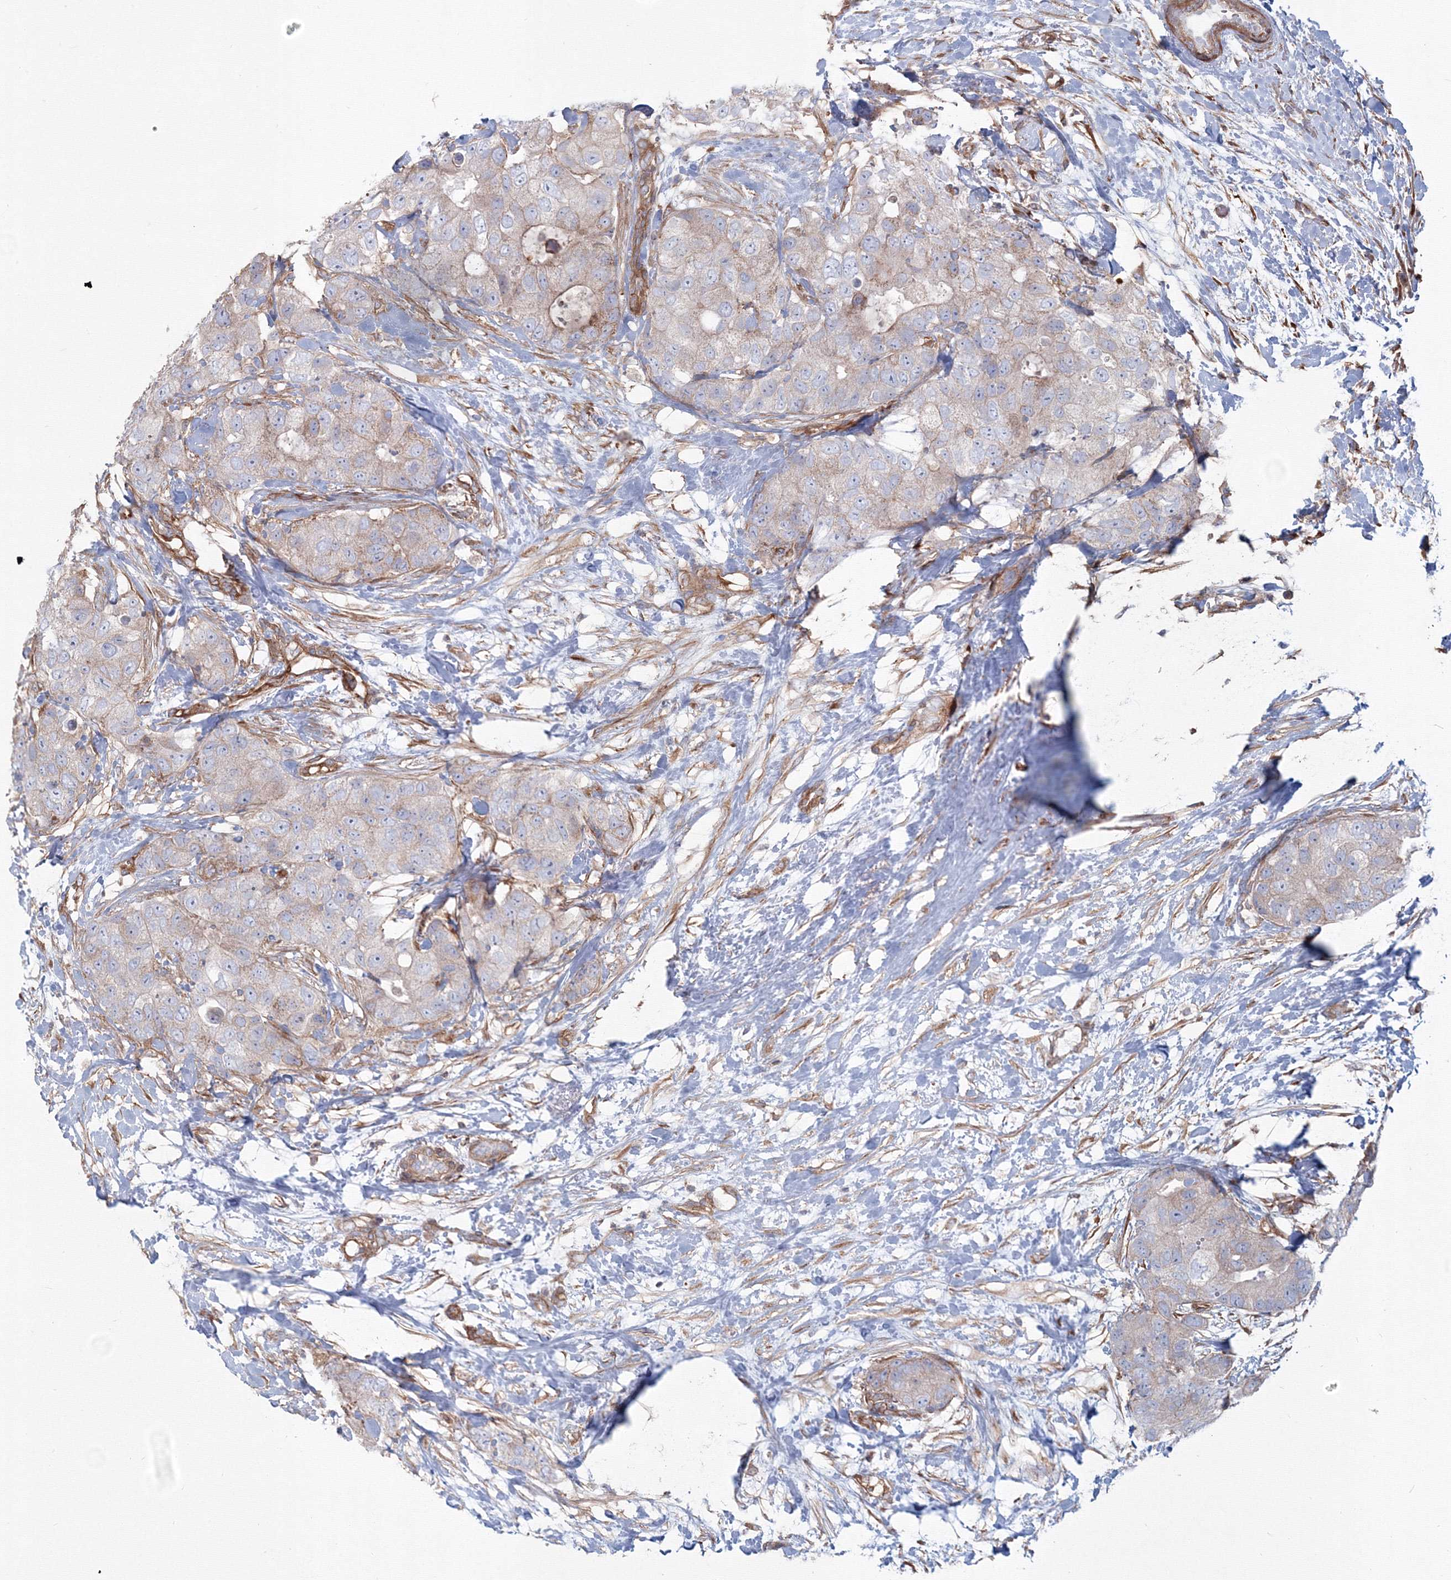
{"staining": {"intensity": "negative", "quantity": "none", "location": "none"}, "tissue": "breast cancer", "cell_type": "Tumor cells", "image_type": "cancer", "snomed": [{"axis": "morphology", "description": "Duct carcinoma"}, {"axis": "topography", "description": "Breast"}], "caption": "High magnification brightfield microscopy of breast cancer (invasive ductal carcinoma) stained with DAB (brown) and counterstained with hematoxylin (blue): tumor cells show no significant positivity. Nuclei are stained in blue.", "gene": "SH3PXD2A", "patient": {"sex": "female", "age": 62}}